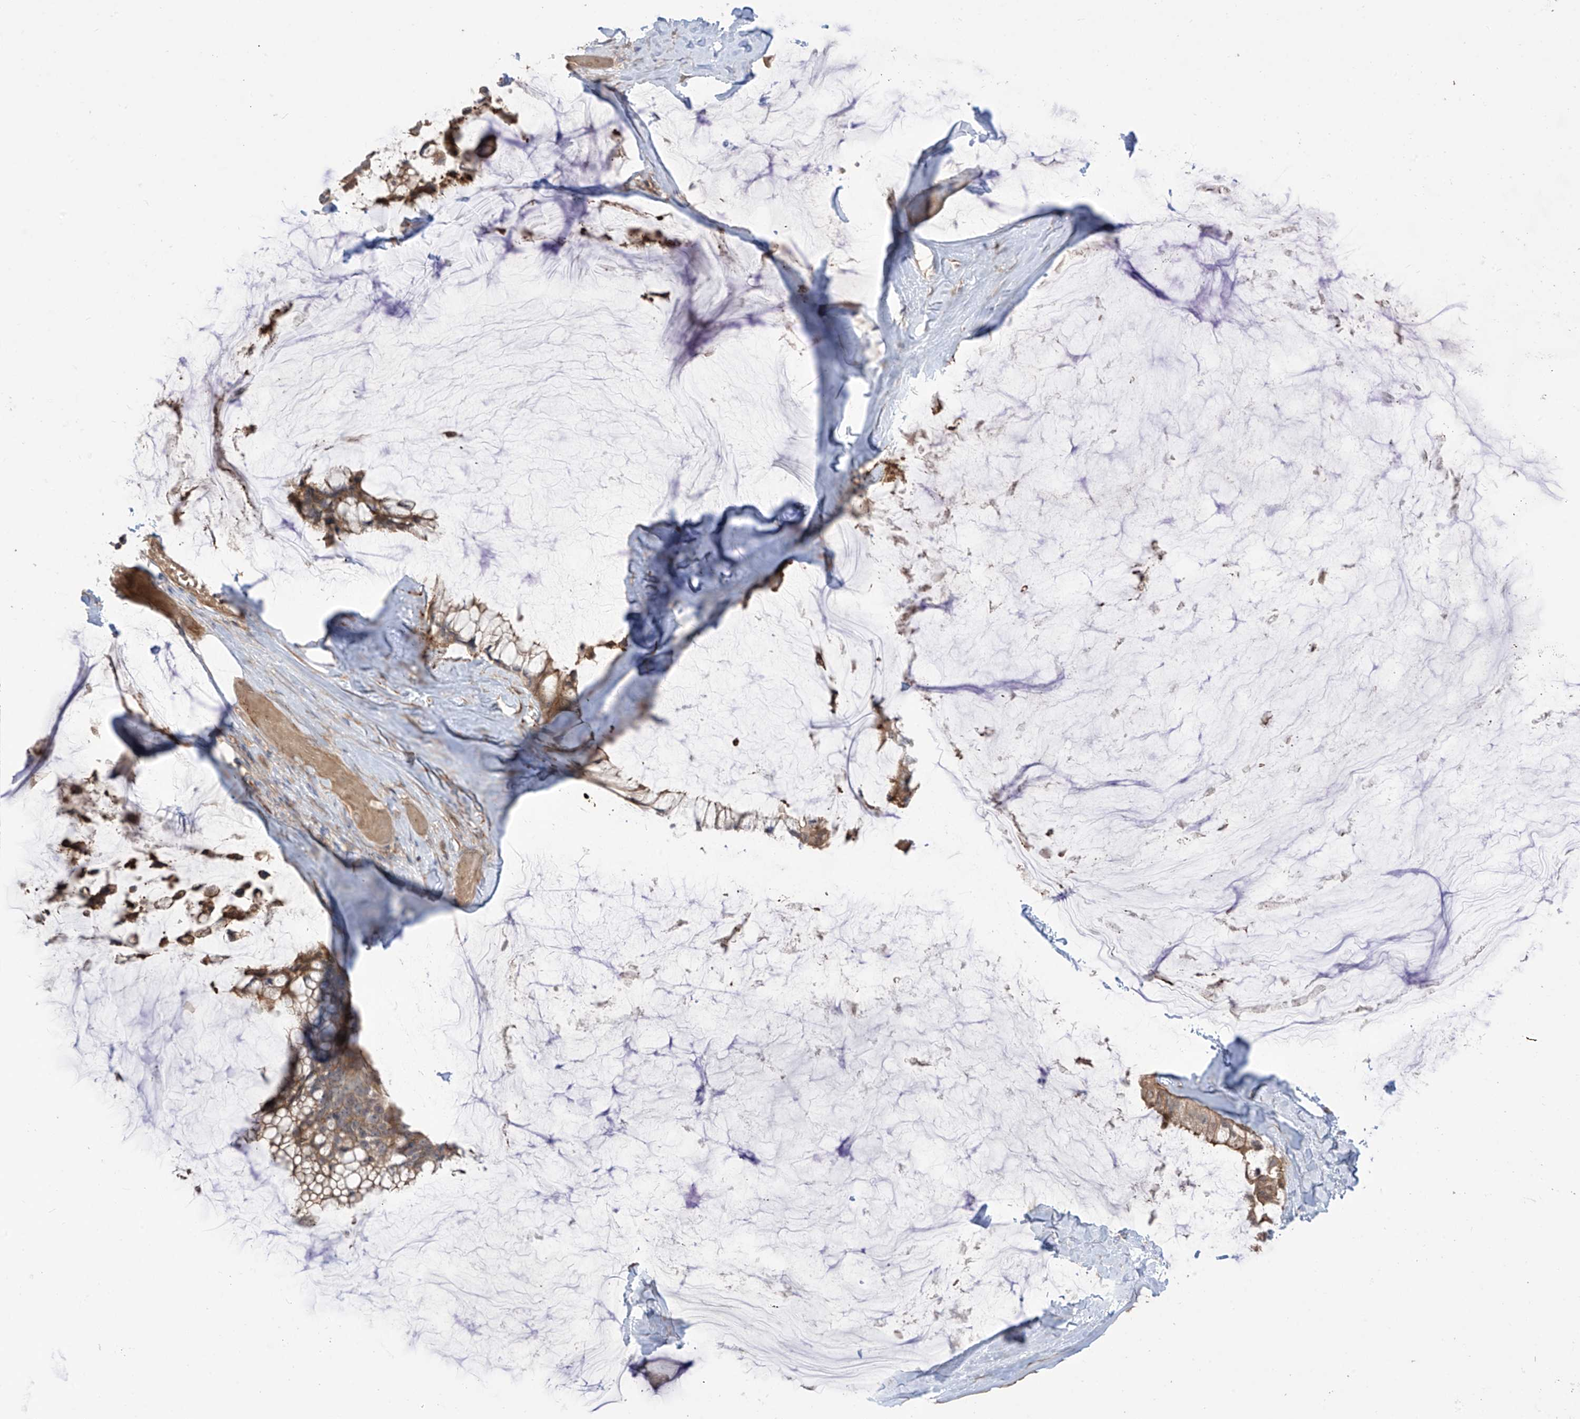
{"staining": {"intensity": "strong", "quantity": ">75%", "location": "cytoplasmic/membranous"}, "tissue": "ovarian cancer", "cell_type": "Tumor cells", "image_type": "cancer", "snomed": [{"axis": "morphology", "description": "Cystadenocarcinoma, mucinous, NOS"}, {"axis": "topography", "description": "Ovary"}], "caption": "Immunohistochemical staining of ovarian cancer displays high levels of strong cytoplasmic/membranous expression in approximately >75% of tumor cells.", "gene": "TRMU", "patient": {"sex": "female", "age": 39}}